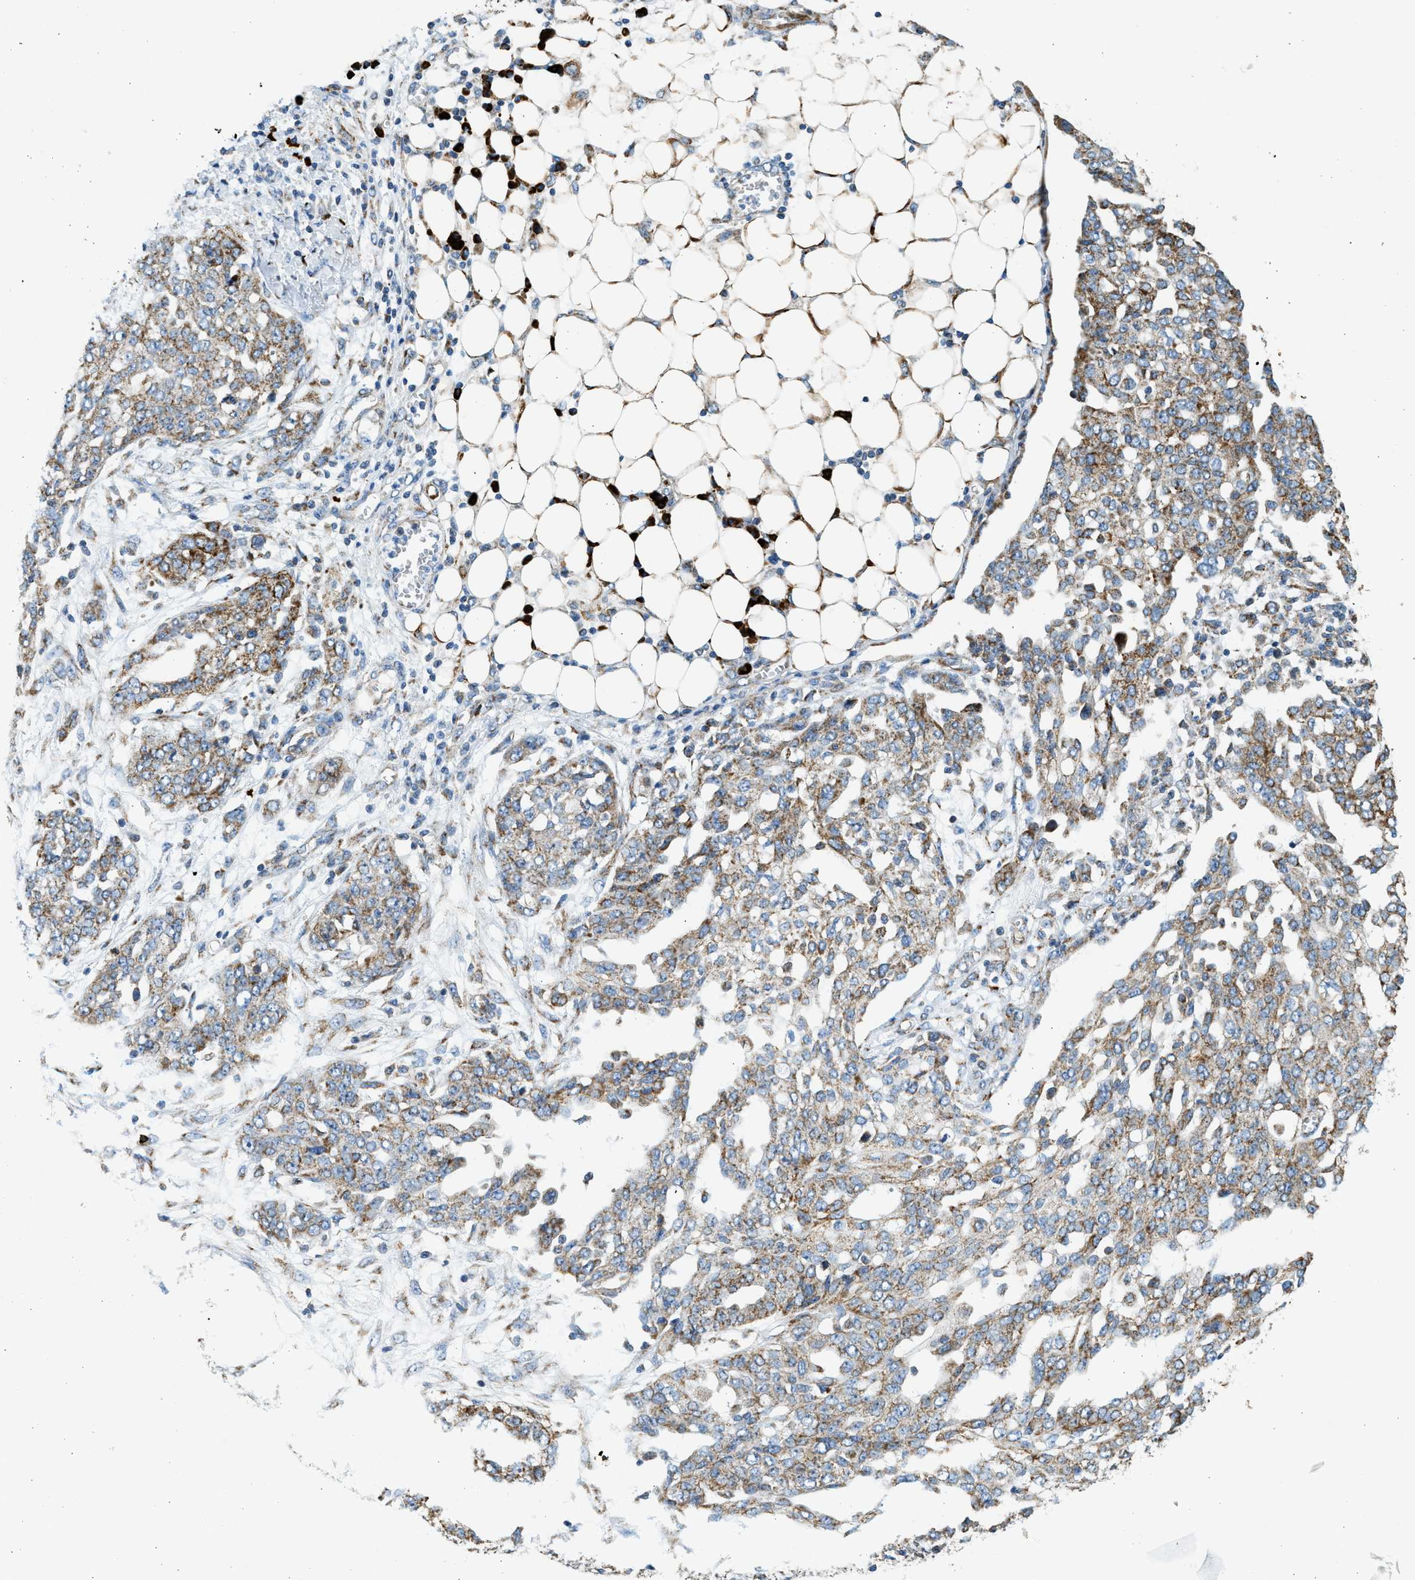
{"staining": {"intensity": "moderate", "quantity": ">75%", "location": "cytoplasmic/membranous"}, "tissue": "ovarian cancer", "cell_type": "Tumor cells", "image_type": "cancer", "snomed": [{"axis": "morphology", "description": "Cystadenocarcinoma, serous, NOS"}, {"axis": "topography", "description": "Soft tissue"}, {"axis": "topography", "description": "Ovary"}], "caption": "Moderate cytoplasmic/membranous expression is seen in approximately >75% of tumor cells in ovarian serous cystadenocarcinoma.", "gene": "KCNMB3", "patient": {"sex": "female", "age": 57}}